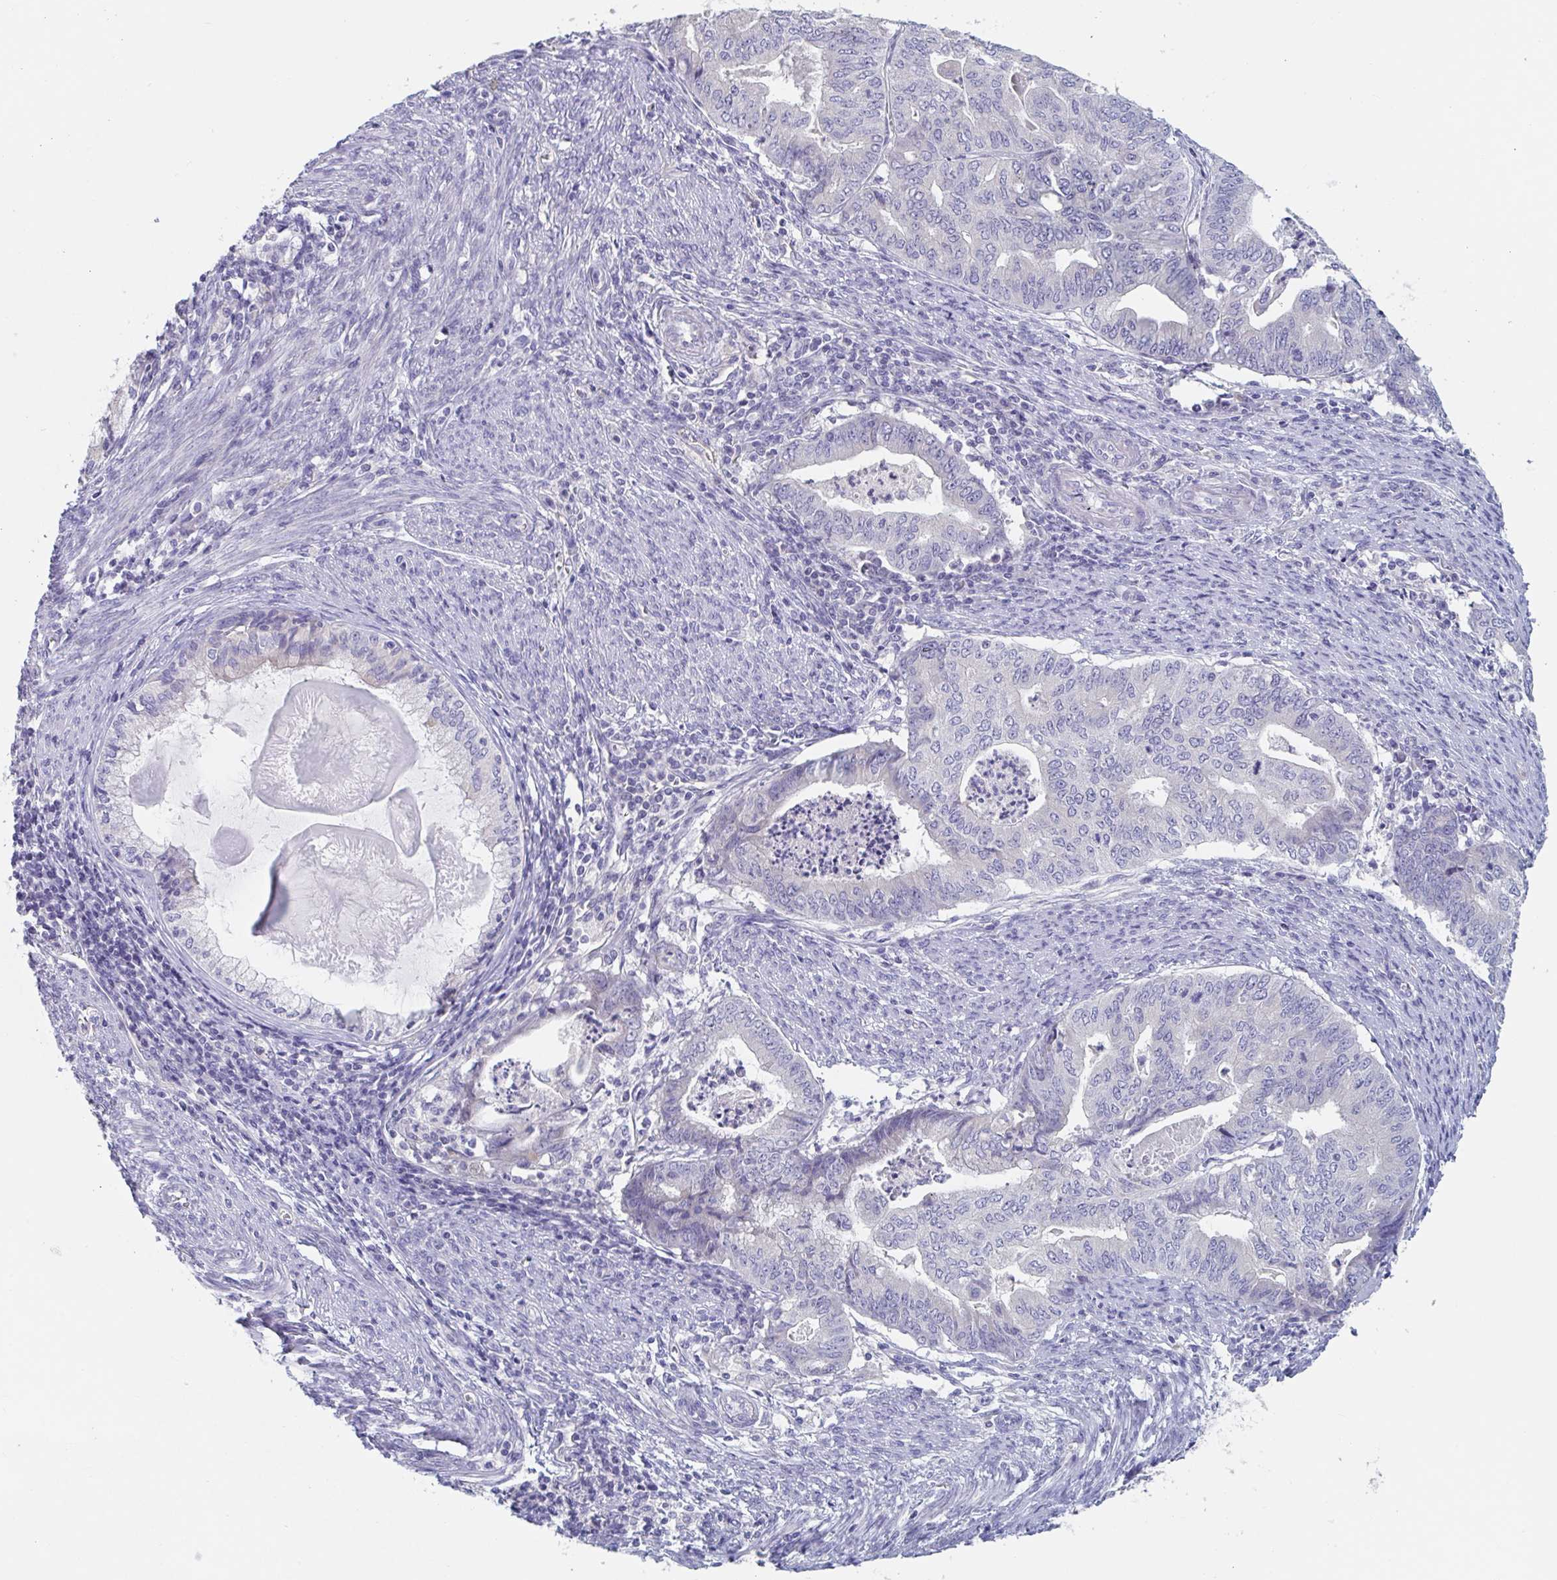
{"staining": {"intensity": "negative", "quantity": "none", "location": "none"}, "tissue": "endometrial cancer", "cell_type": "Tumor cells", "image_type": "cancer", "snomed": [{"axis": "morphology", "description": "Adenocarcinoma, NOS"}, {"axis": "topography", "description": "Endometrium"}], "caption": "An image of endometrial adenocarcinoma stained for a protein exhibits no brown staining in tumor cells.", "gene": "ABHD16A", "patient": {"sex": "female", "age": 79}}